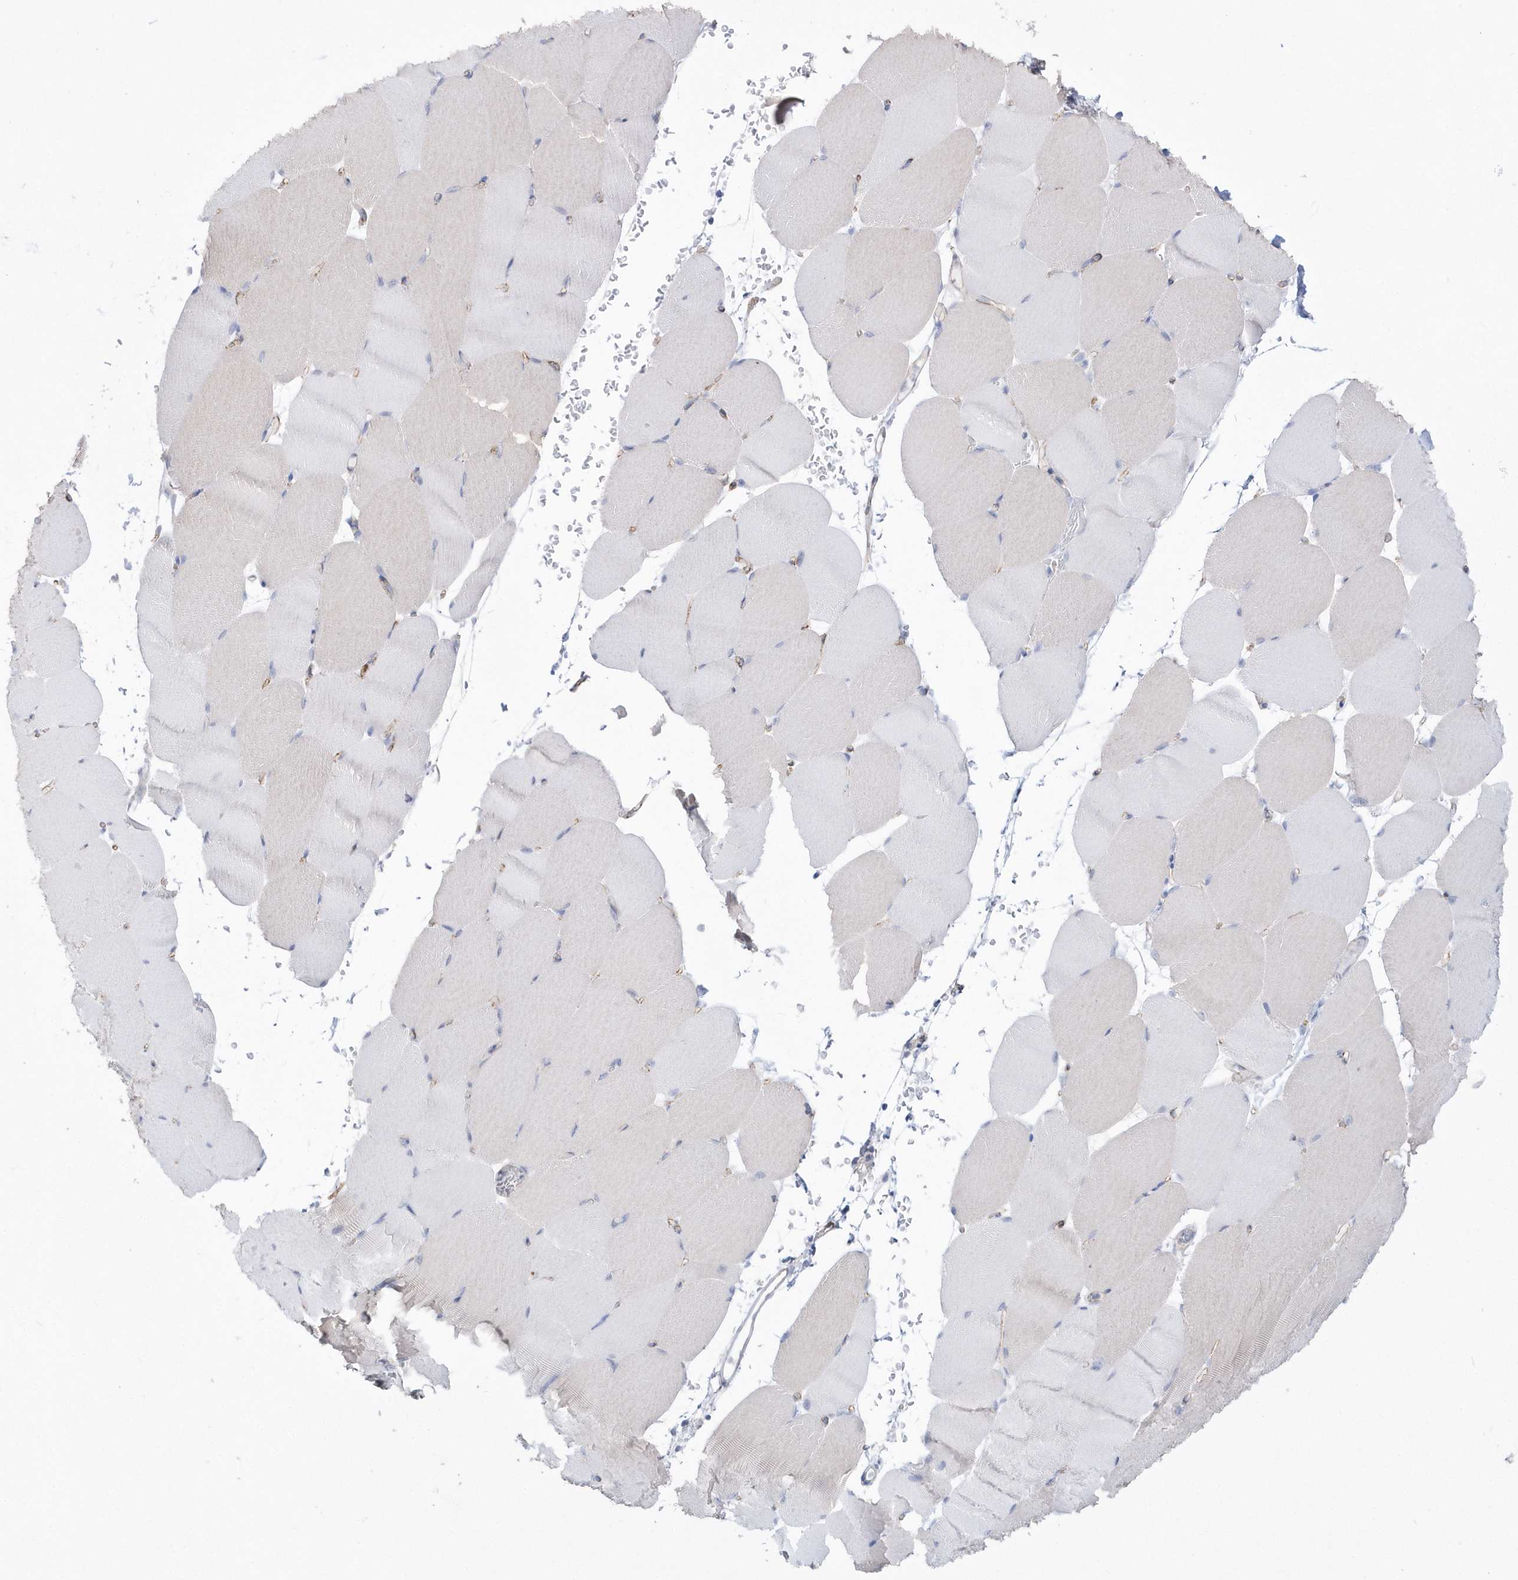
{"staining": {"intensity": "negative", "quantity": "none", "location": "none"}, "tissue": "skeletal muscle", "cell_type": "Myocytes", "image_type": "normal", "snomed": [{"axis": "morphology", "description": "Normal tissue, NOS"}, {"axis": "topography", "description": "Skeletal muscle"}, {"axis": "topography", "description": "Parathyroid gland"}], "caption": "Immunohistochemistry photomicrograph of normal human skeletal muscle stained for a protein (brown), which exhibits no expression in myocytes. (Stains: DAB immunohistochemistry with hematoxylin counter stain, Microscopy: brightfield microscopy at high magnification).", "gene": "TMCO6", "patient": {"sex": "female", "age": 37}}